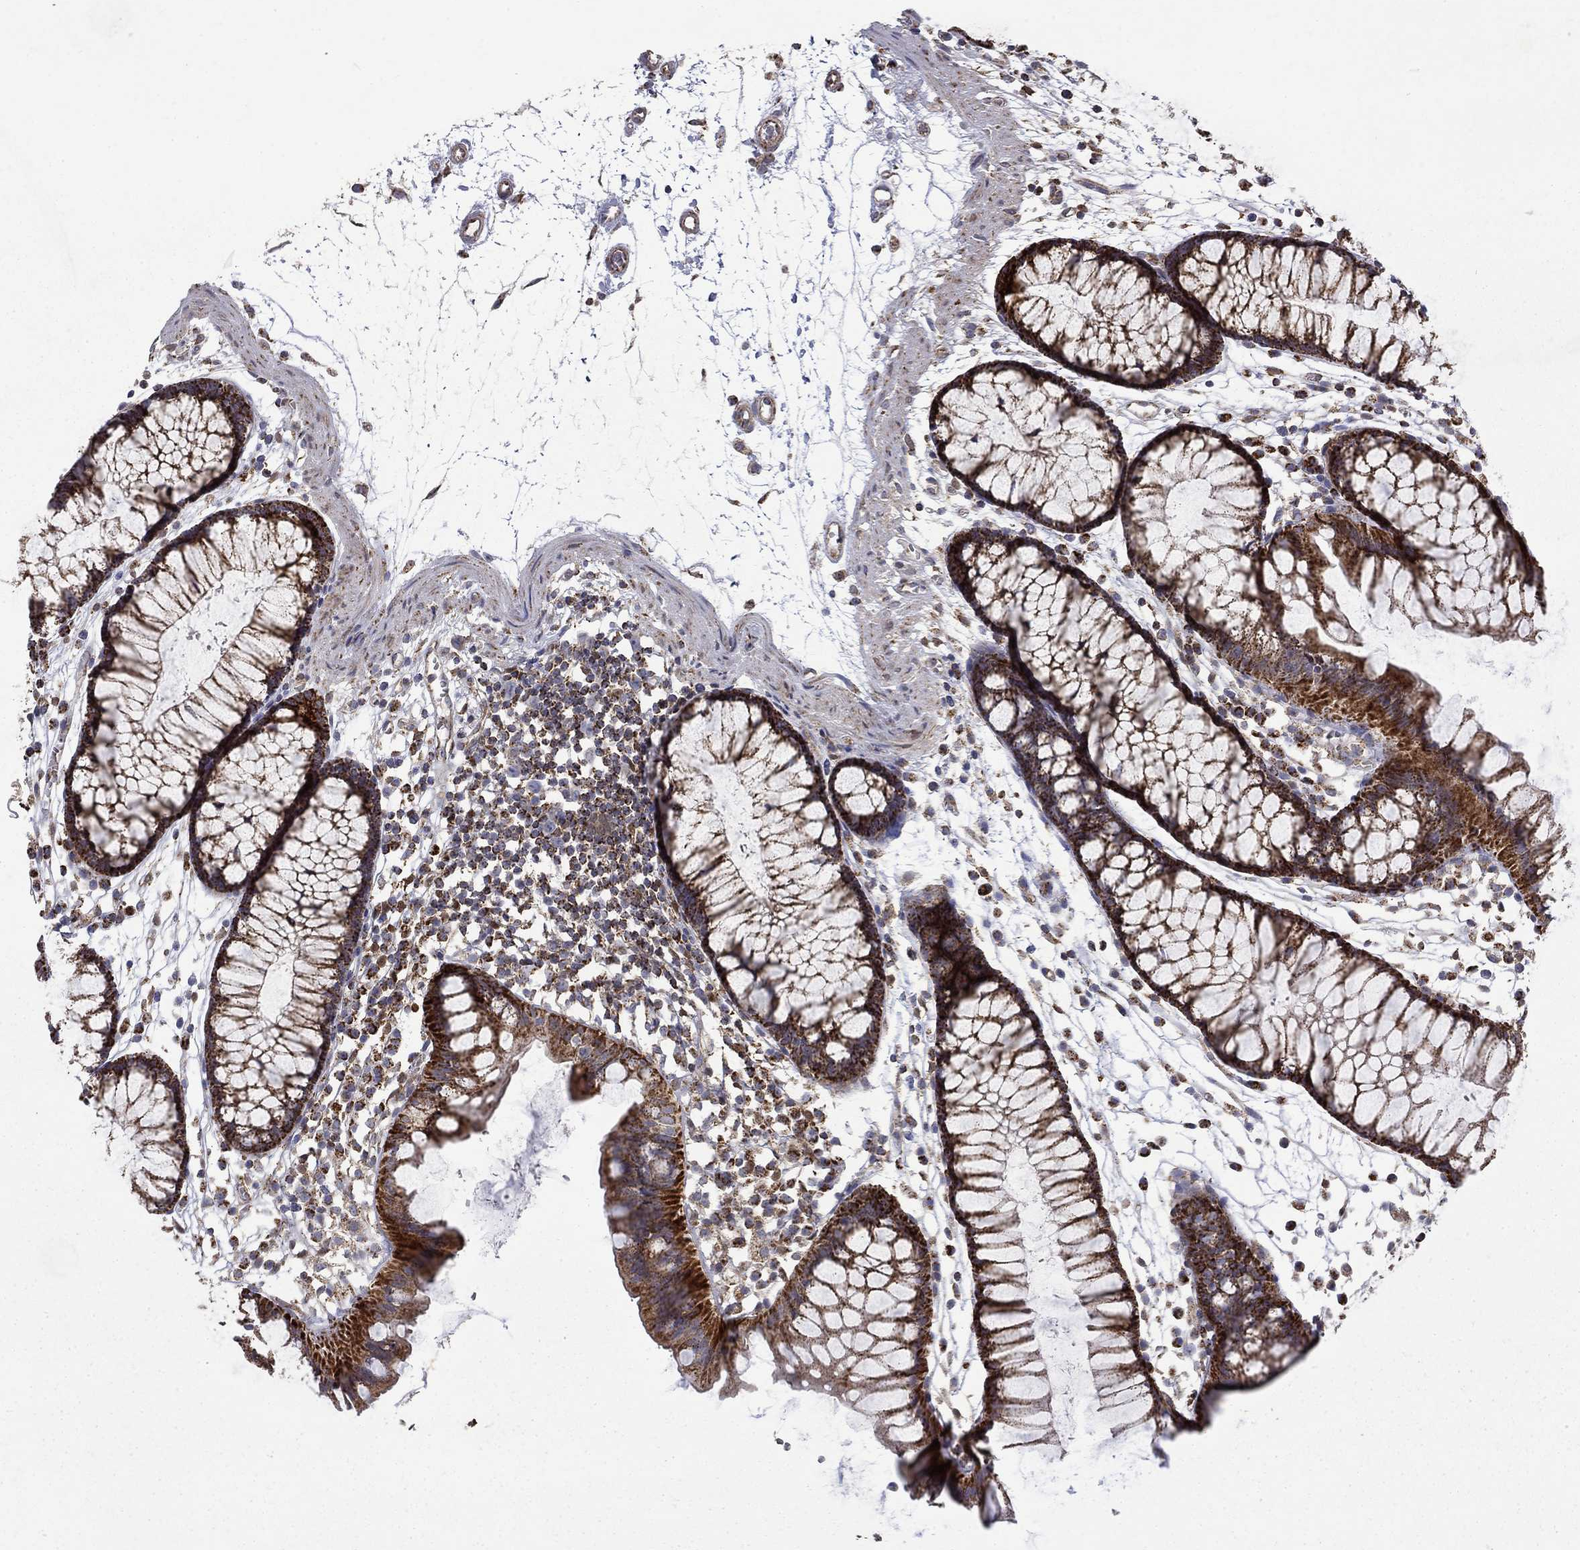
{"staining": {"intensity": "negative", "quantity": "none", "location": "none"}, "tissue": "colon", "cell_type": "Endothelial cells", "image_type": "normal", "snomed": [{"axis": "morphology", "description": "Normal tissue, NOS"}, {"axis": "morphology", "description": "Adenocarcinoma, NOS"}, {"axis": "topography", "description": "Colon"}], "caption": "The photomicrograph exhibits no significant staining in endothelial cells of colon.", "gene": "PCBP3", "patient": {"sex": "male", "age": 65}}